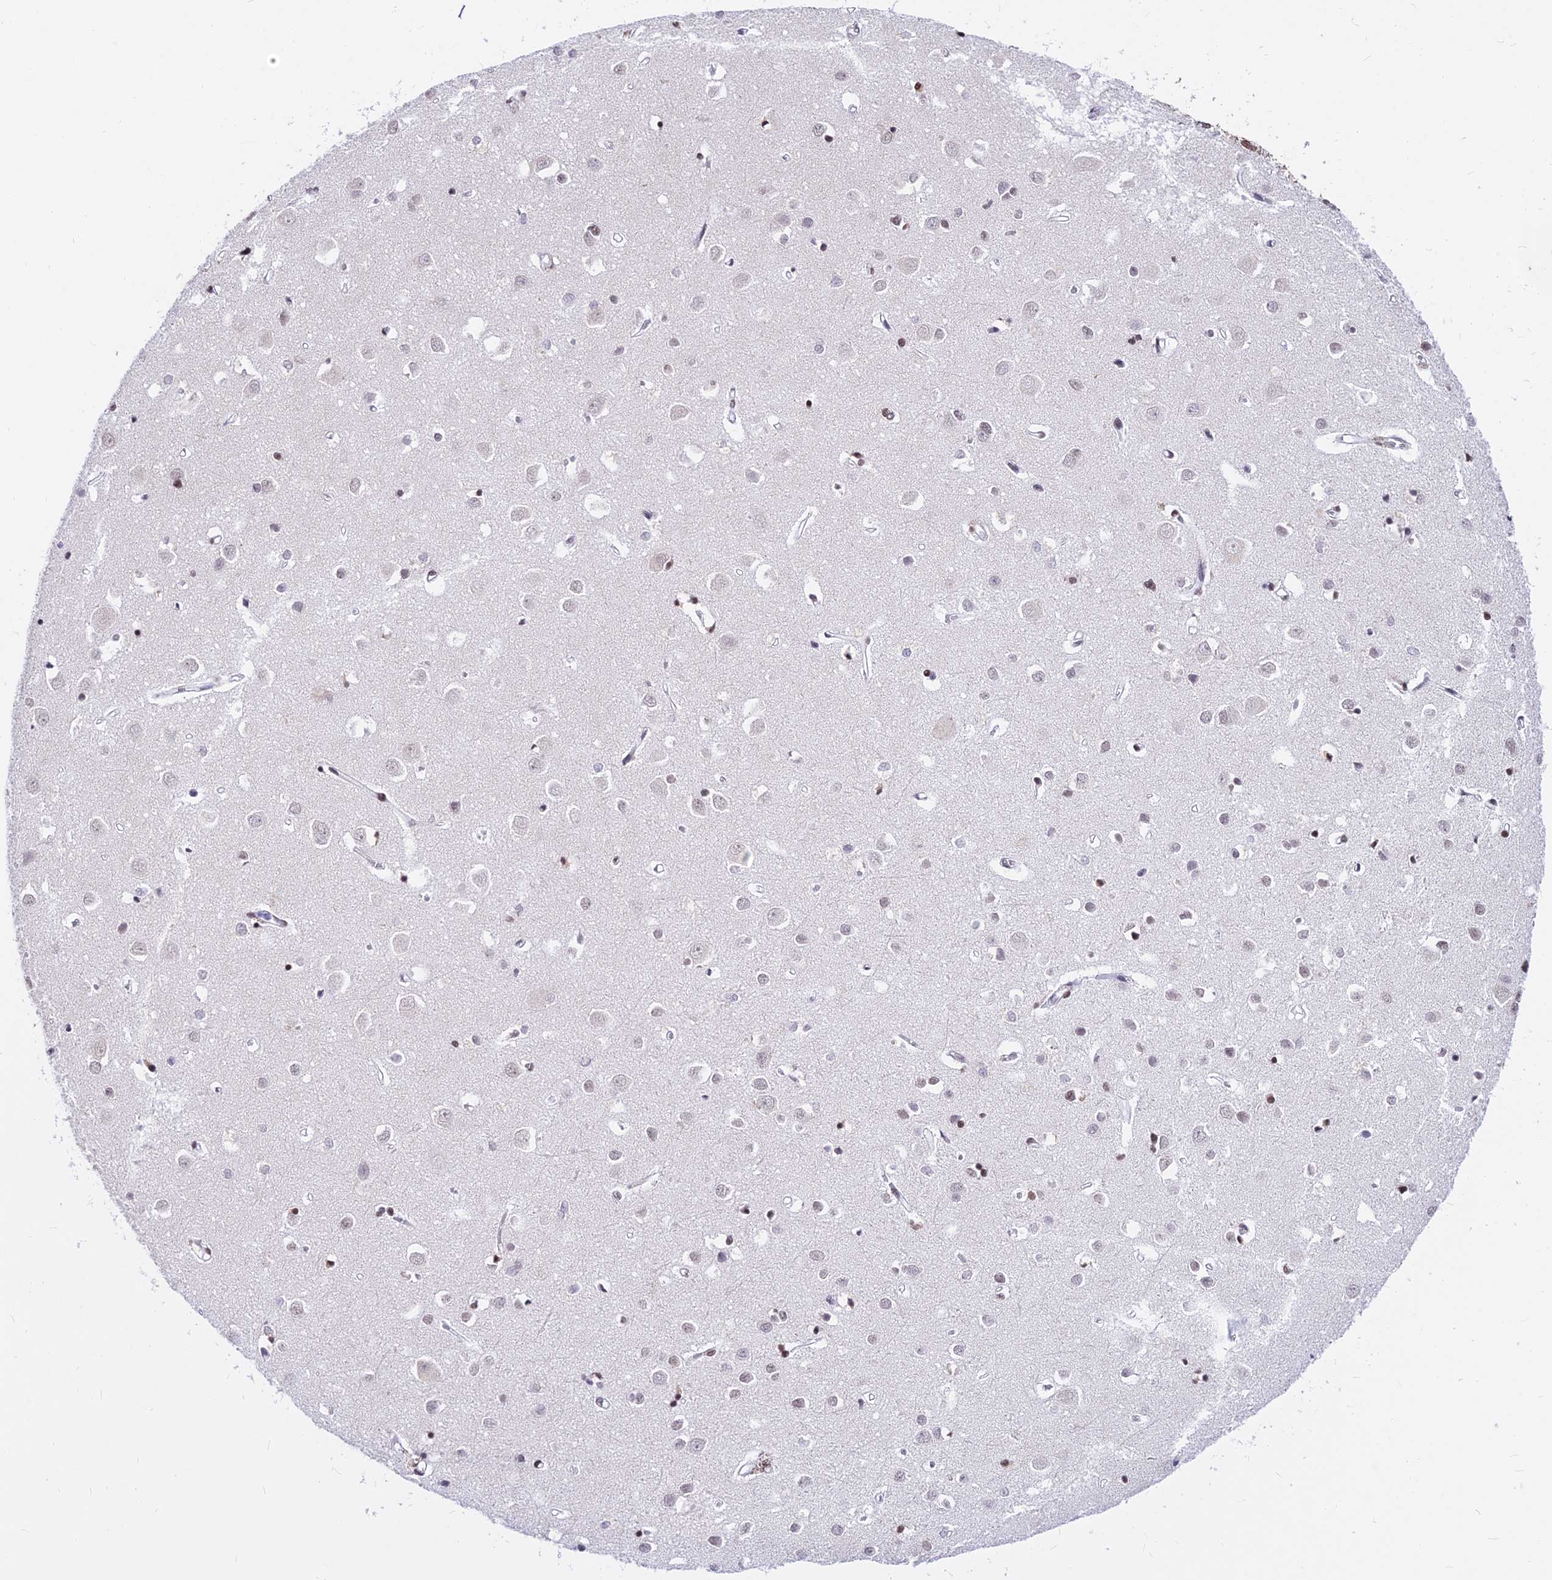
{"staining": {"intensity": "weak", "quantity": ">75%", "location": "nuclear"}, "tissue": "cerebral cortex", "cell_type": "Endothelial cells", "image_type": "normal", "snomed": [{"axis": "morphology", "description": "Normal tissue, NOS"}, {"axis": "topography", "description": "Cerebral cortex"}], "caption": "Brown immunohistochemical staining in unremarkable cerebral cortex exhibits weak nuclear expression in about >75% of endothelial cells.", "gene": "KCTD13", "patient": {"sex": "female", "age": 64}}